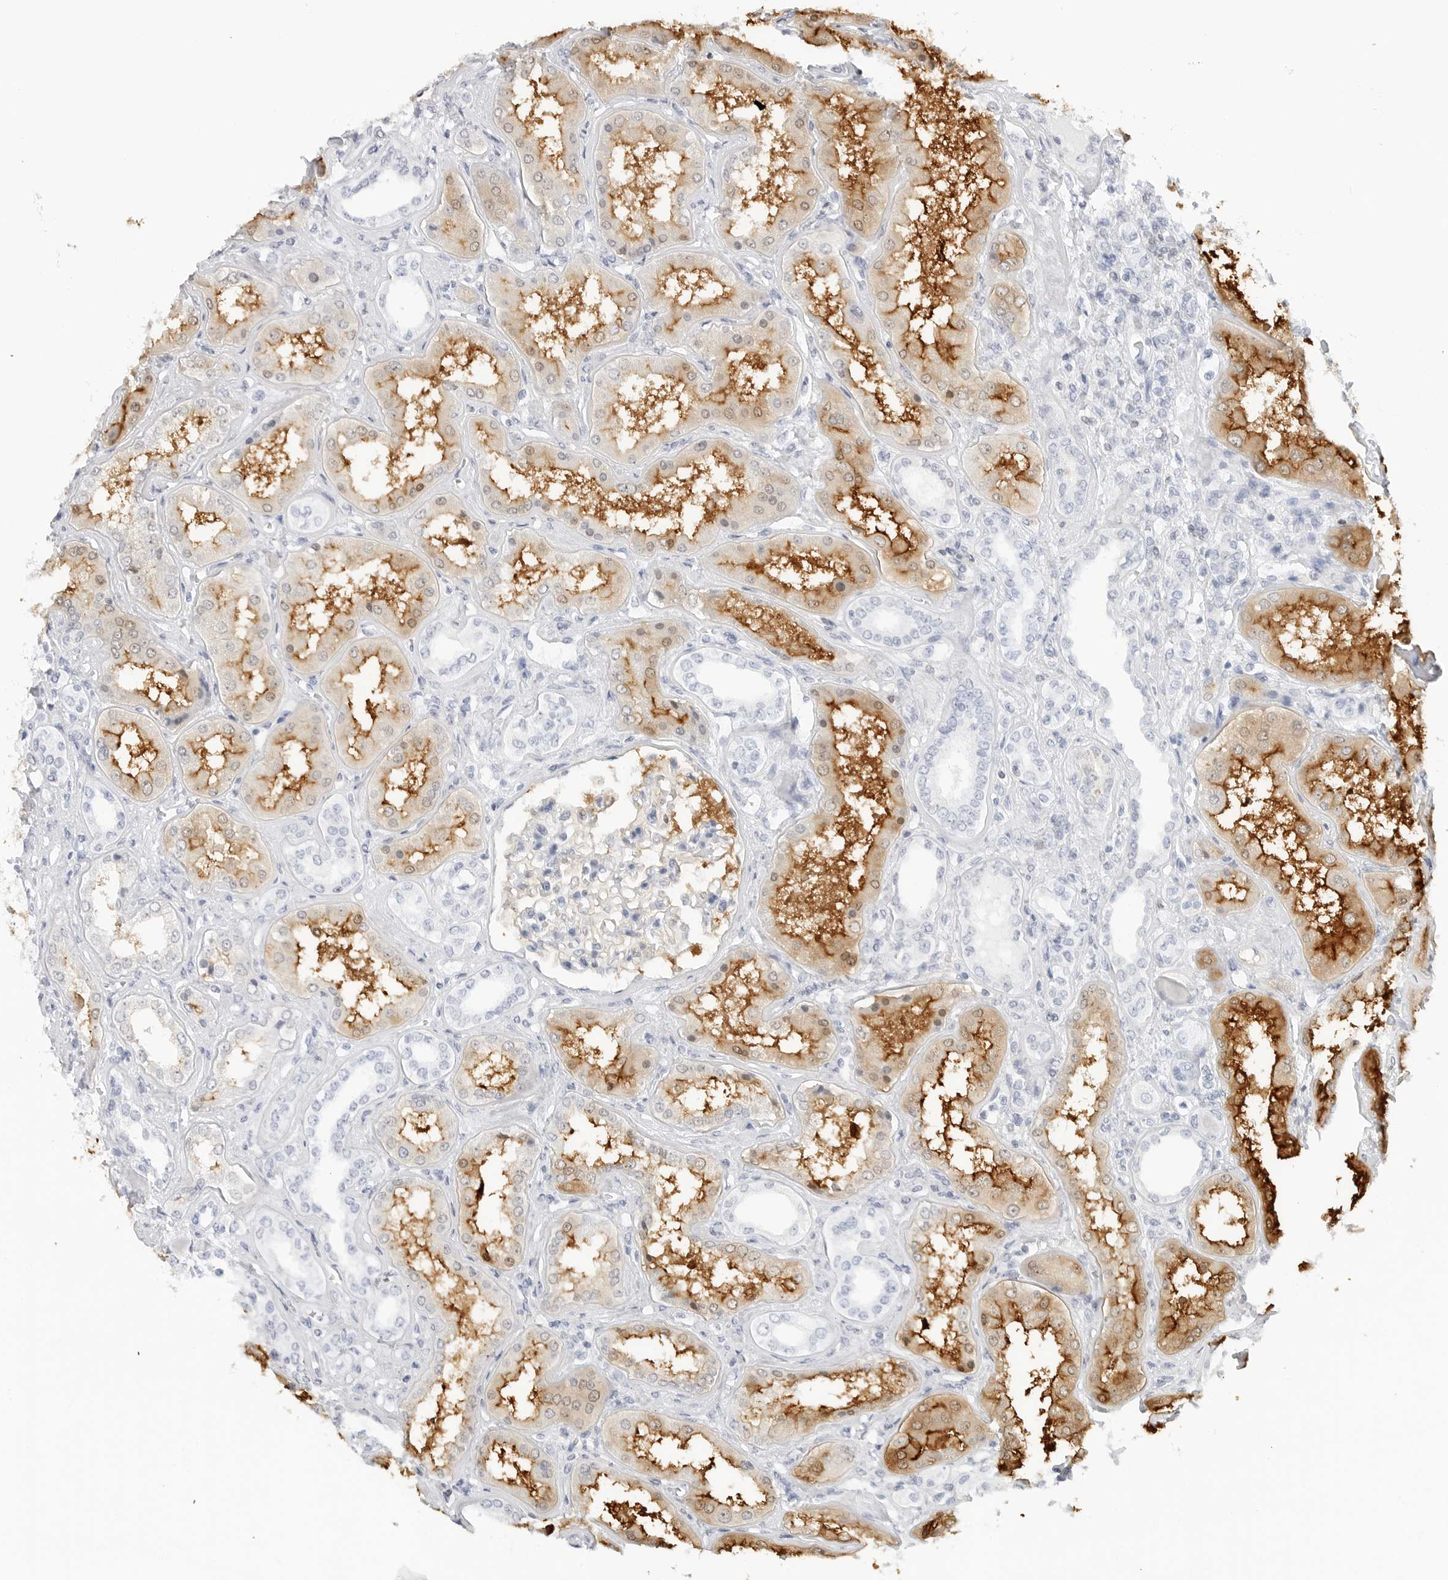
{"staining": {"intensity": "weak", "quantity": "<25%", "location": "cytoplasmic/membranous"}, "tissue": "kidney", "cell_type": "Cells in glomeruli", "image_type": "normal", "snomed": [{"axis": "morphology", "description": "Normal tissue, NOS"}, {"axis": "topography", "description": "Kidney"}], "caption": "DAB (3,3'-diaminobenzidine) immunohistochemical staining of unremarkable human kidney demonstrates no significant expression in cells in glomeruli. (Brightfield microscopy of DAB (3,3'-diaminobenzidine) IHC at high magnification).", "gene": "SLC9A3R1", "patient": {"sex": "female", "age": 56}}